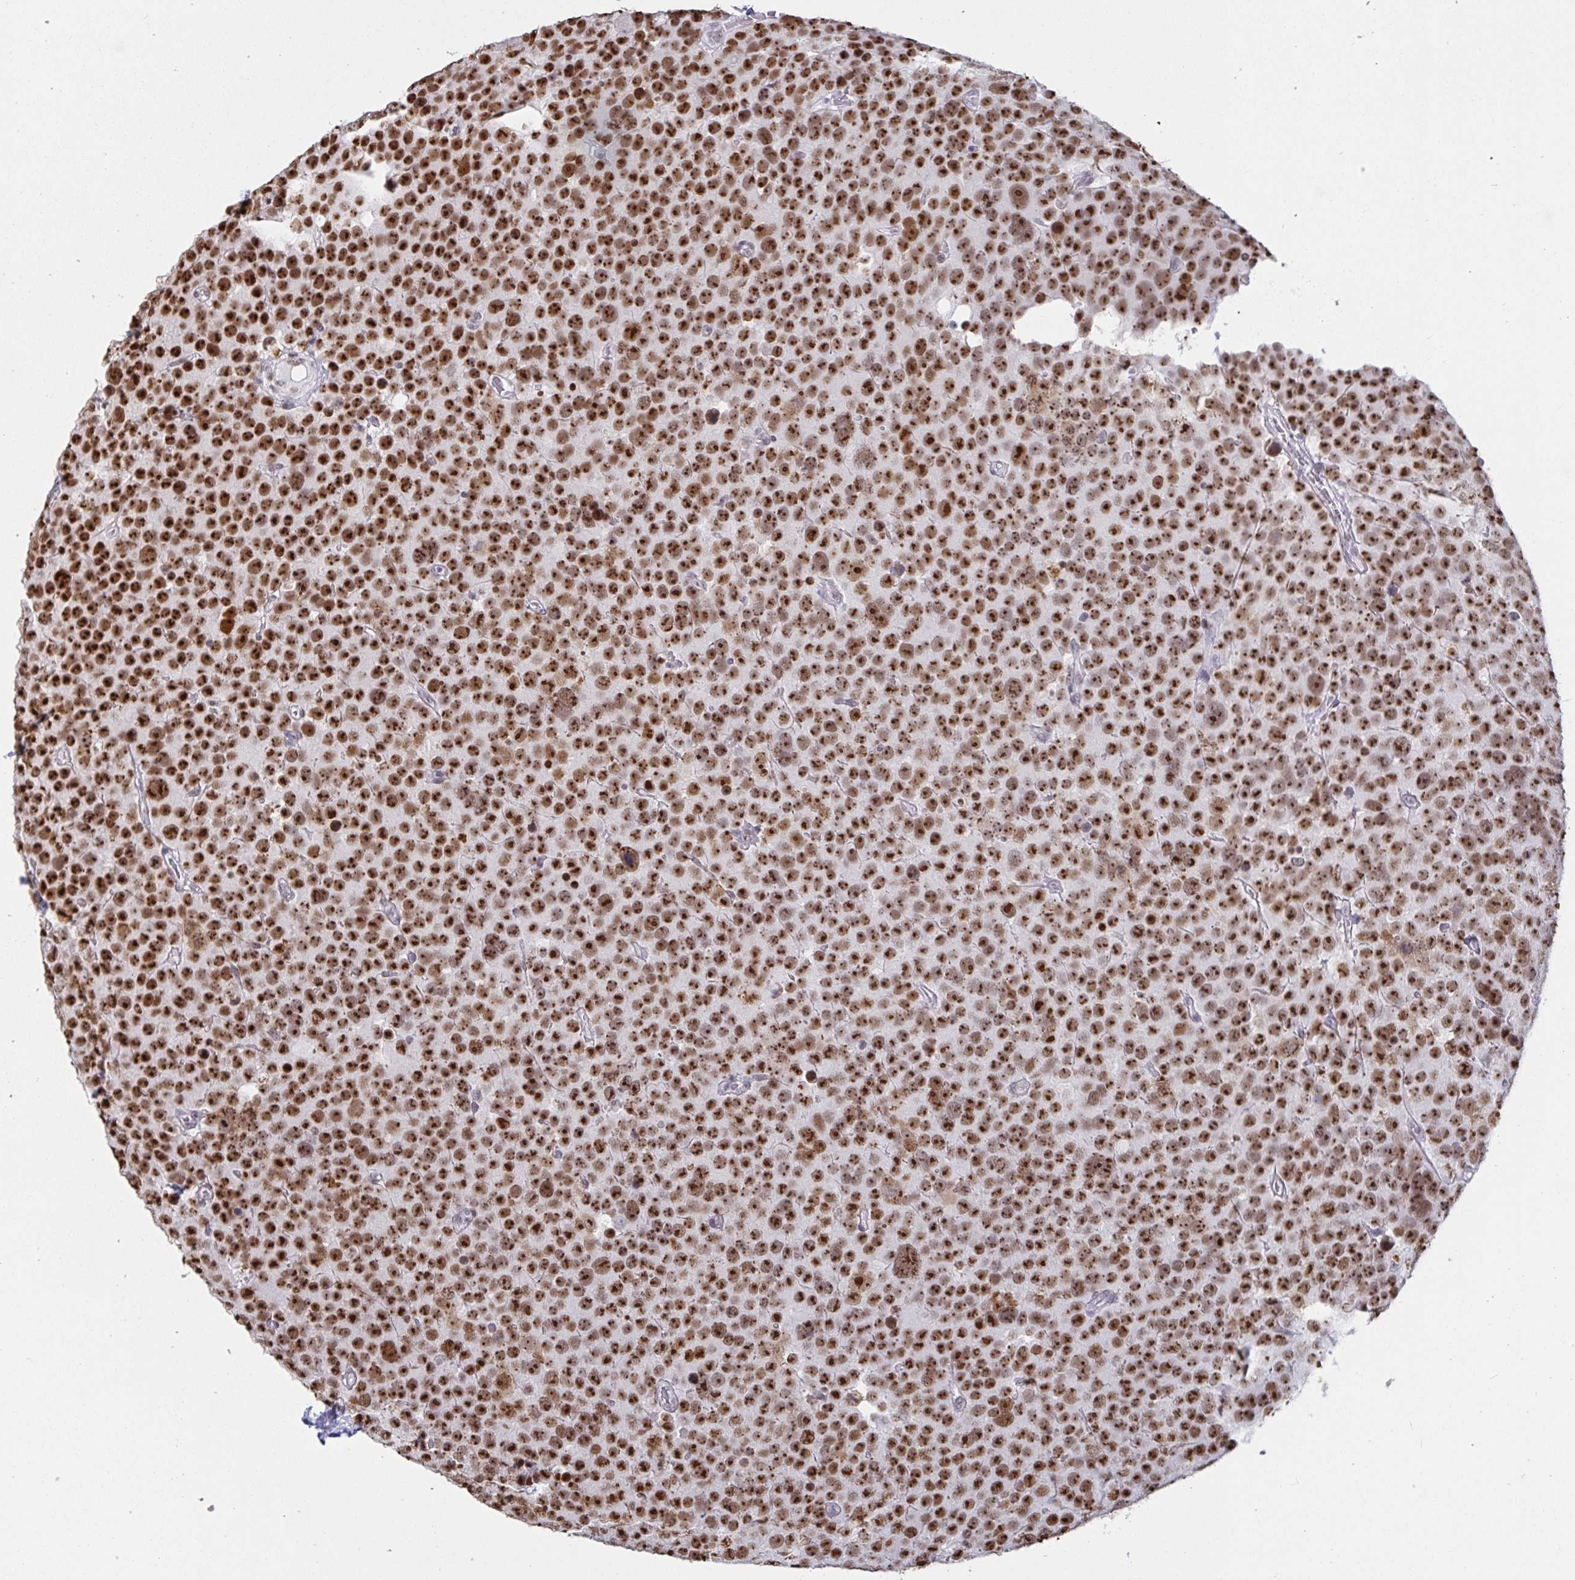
{"staining": {"intensity": "strong", "quantity": ">75%", "location": "nuclear"}, "tissue": "testis cancer", "cell_type": "Tumor cells", "image_type": "cancer", "snomed": [{"axis": "morphology", "description": "Seminoma, NOS"}, {"axis": "topography", "description": "Testis"}], "caption": "DAB immunohistochemical staining of testis cancer reveals strong nuclear protein expression in approximately >75% of tumor cells.", "gene": "SUPT16H", "patient": {"sex": "male", "age": 71}}